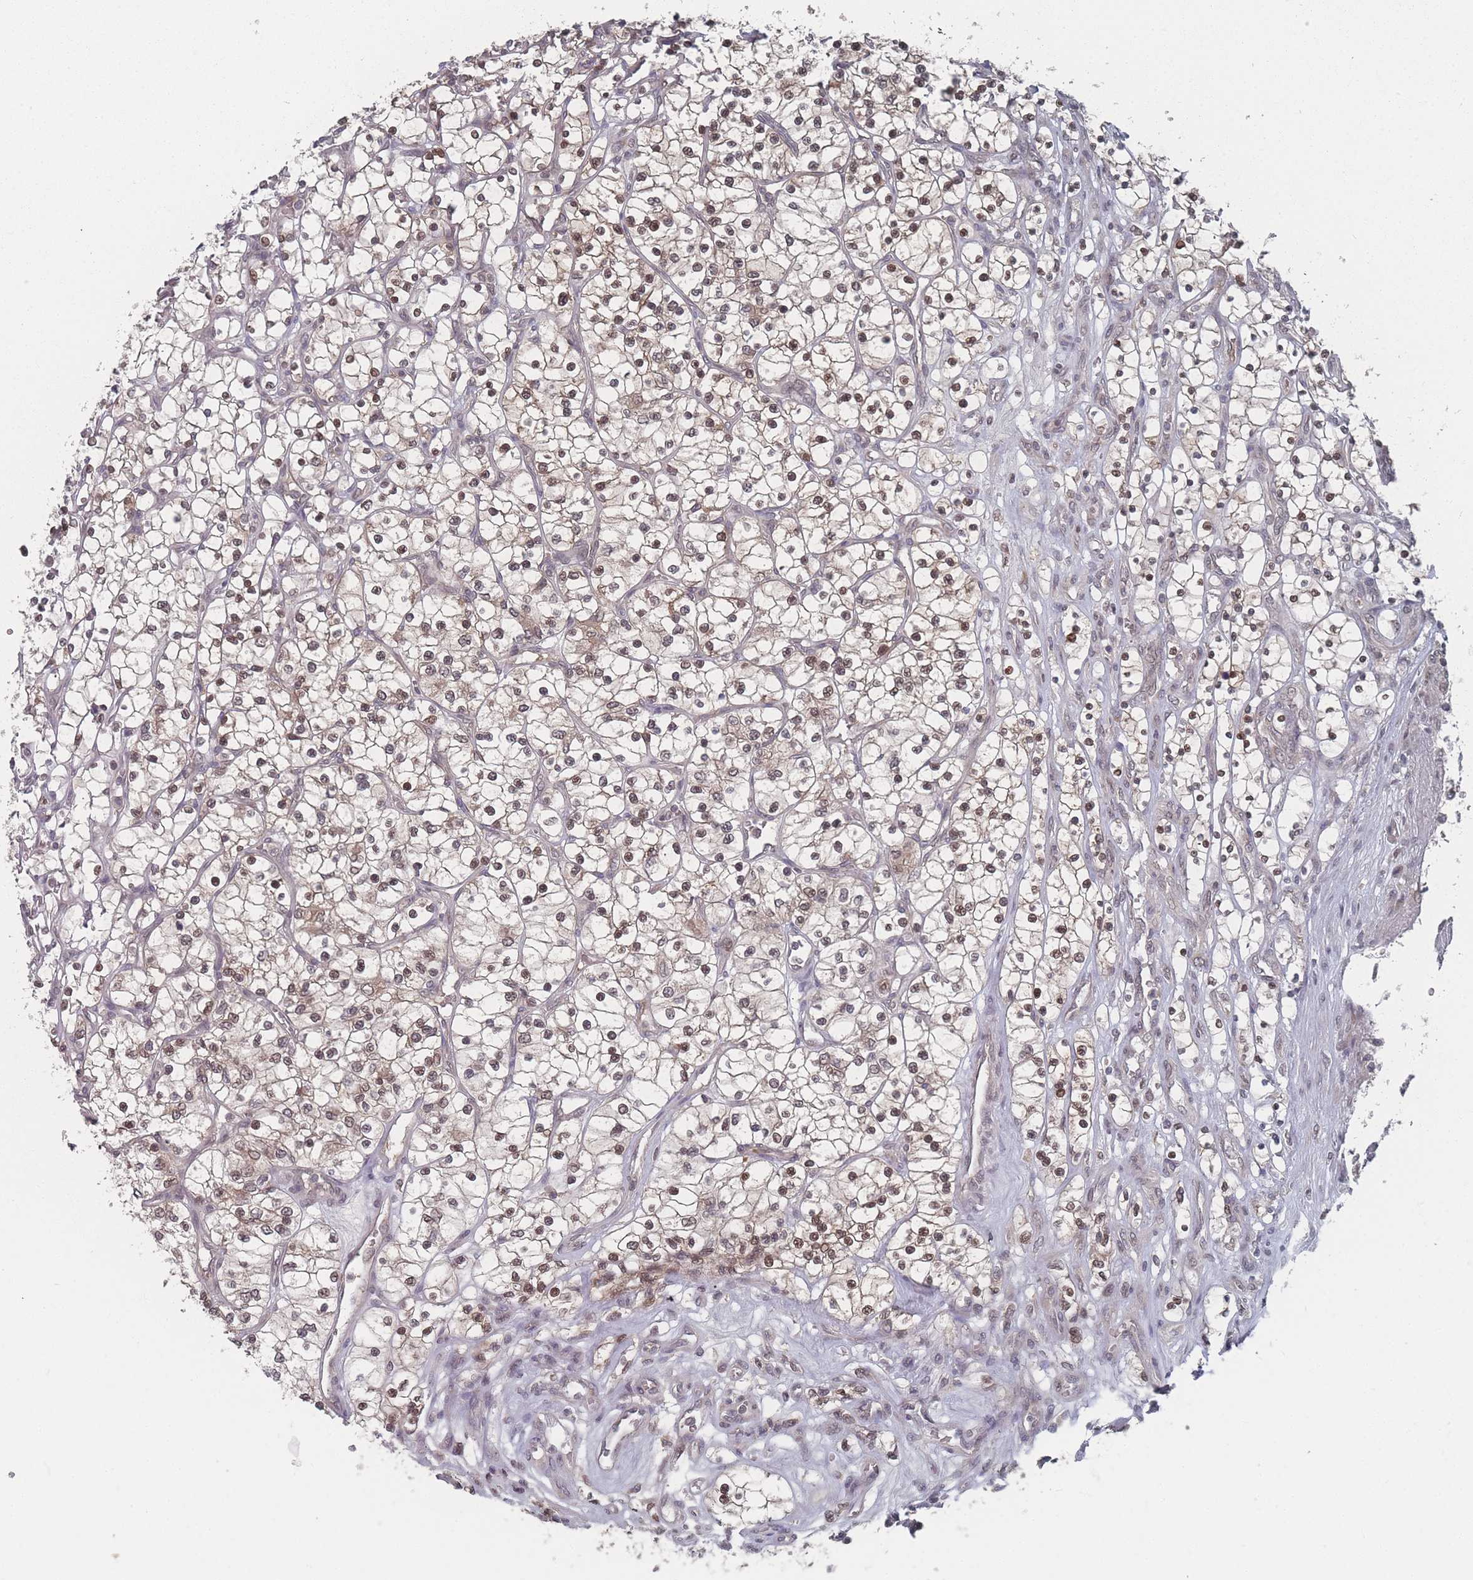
{"staining": {"intensity": "moderate", "quantity": "25%-75%", "location": "cytoplasmic/membranous,nuclear"}, "tissue": "renal cancer", "cell_type": "Tumor cells", "image_type": "cancer", "snomed": [{"axis": "morphology", "description": "Adenocarcinoma, NOS"}, {"axis": "topography", "description": "Kidney"}], "caption": "Protein staining of renal cancer tissue shows moderate cytoplasmic/membranous and nuclear staining in about 25%-75% of tumor cells. The staining was performed using DAB (3,3'-diaminobenzidine) to visualize the protein expression in brown, while the nuclei were stained in blue with hematoxylin (Magnification: 20x).", "gene": "TBC1D25", "patient": {"sex": "female", "age": 69}}